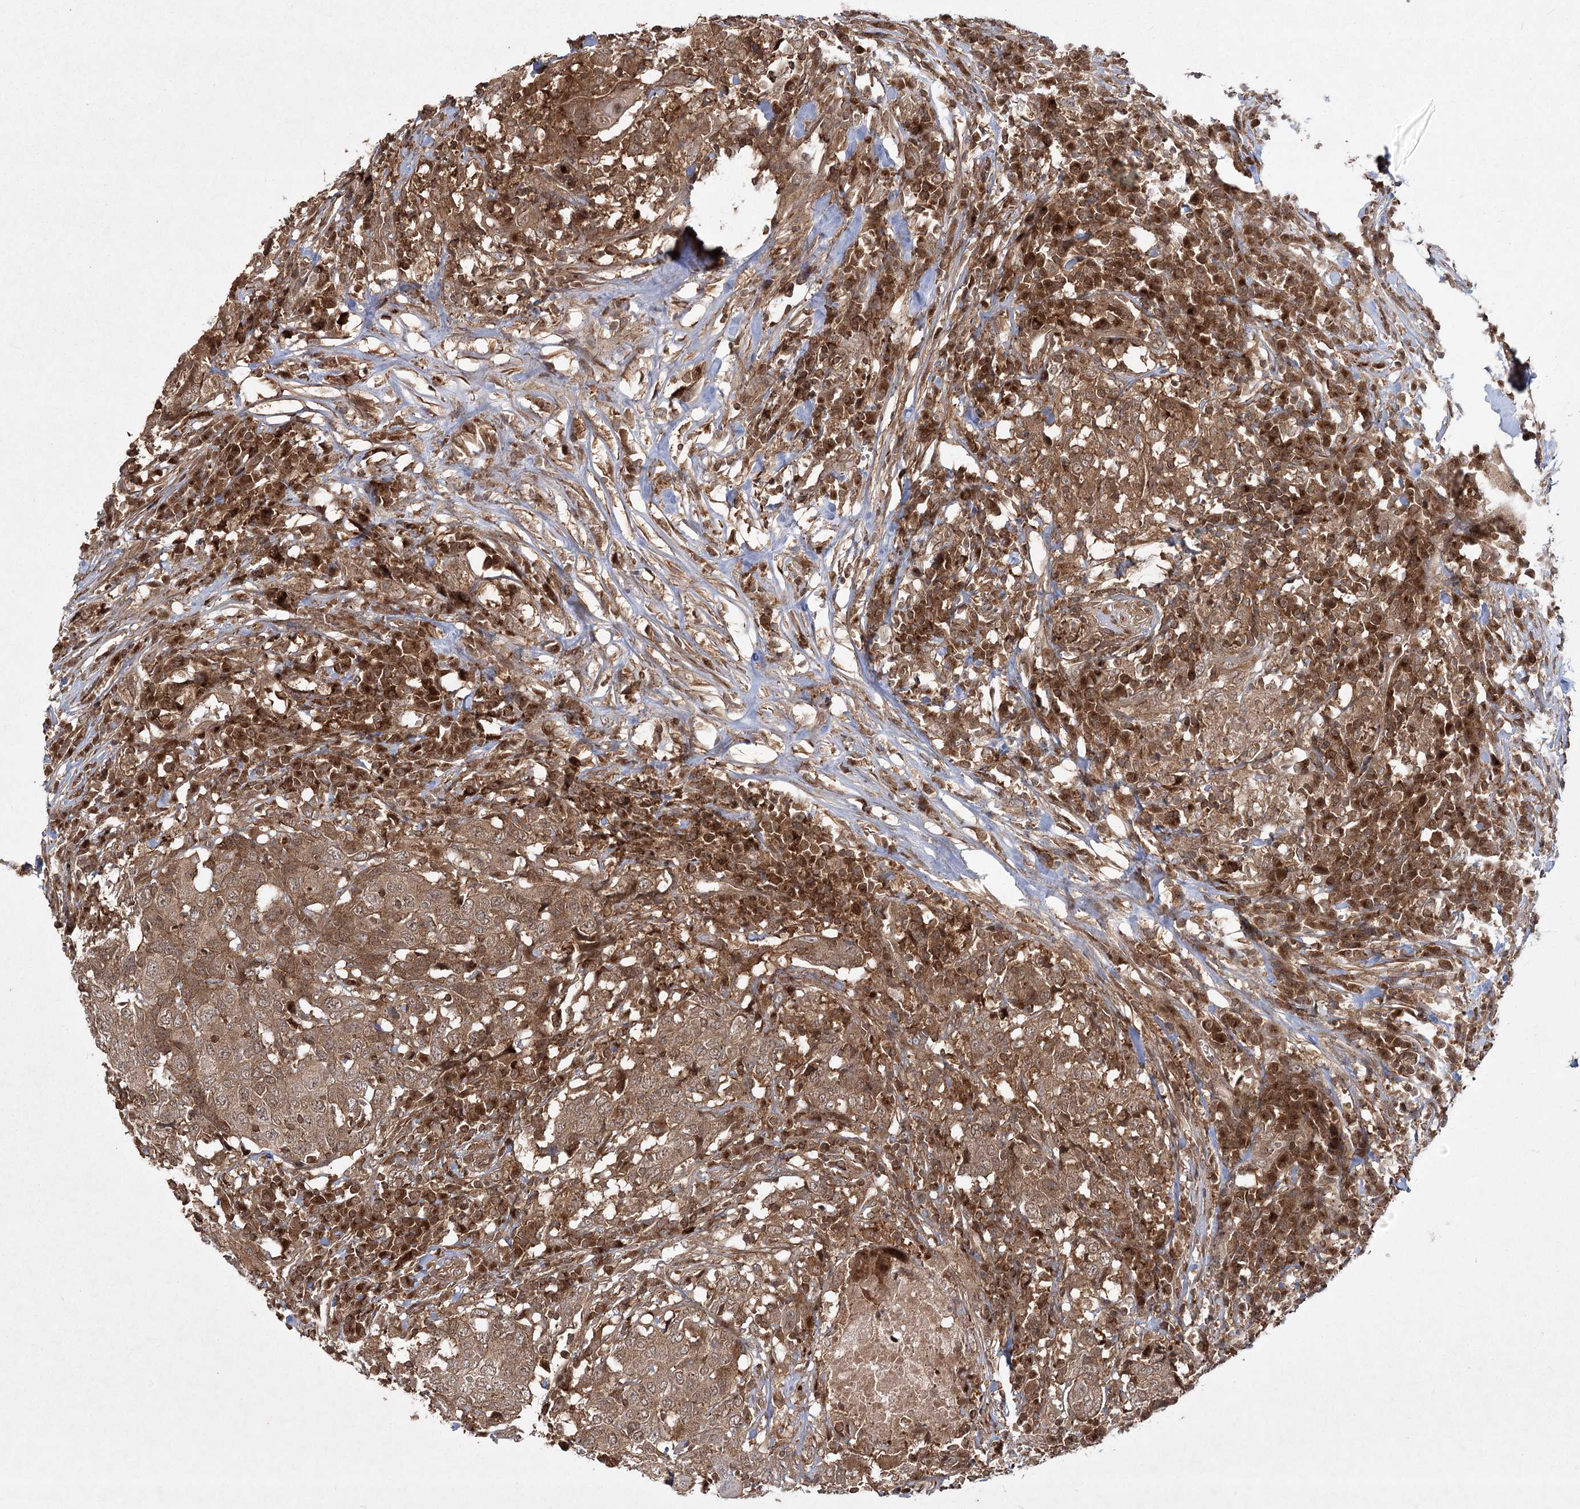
{"staining": {"intensity": "moderate", "quantity": ">75%", "location": "cytoplasmic/membranous"}, "tissue": "head and neck cancer", "cell_type": "Tumor cells", "image_type": "cancer", "snomed": [{"axis": "morphology", "description": "Squamous cell carcinoma, NOS"}, {"axis": "topography", "description": "Head-Neck"}], "caption": "This is an image of IHC staining of squamous cell carcinoma (head and neck), which shows moderate staining in the cytoplasmic/membranous of tumor cells.", "gene": "MDFIC", "patient": {"sex": "male", "age": 66}}